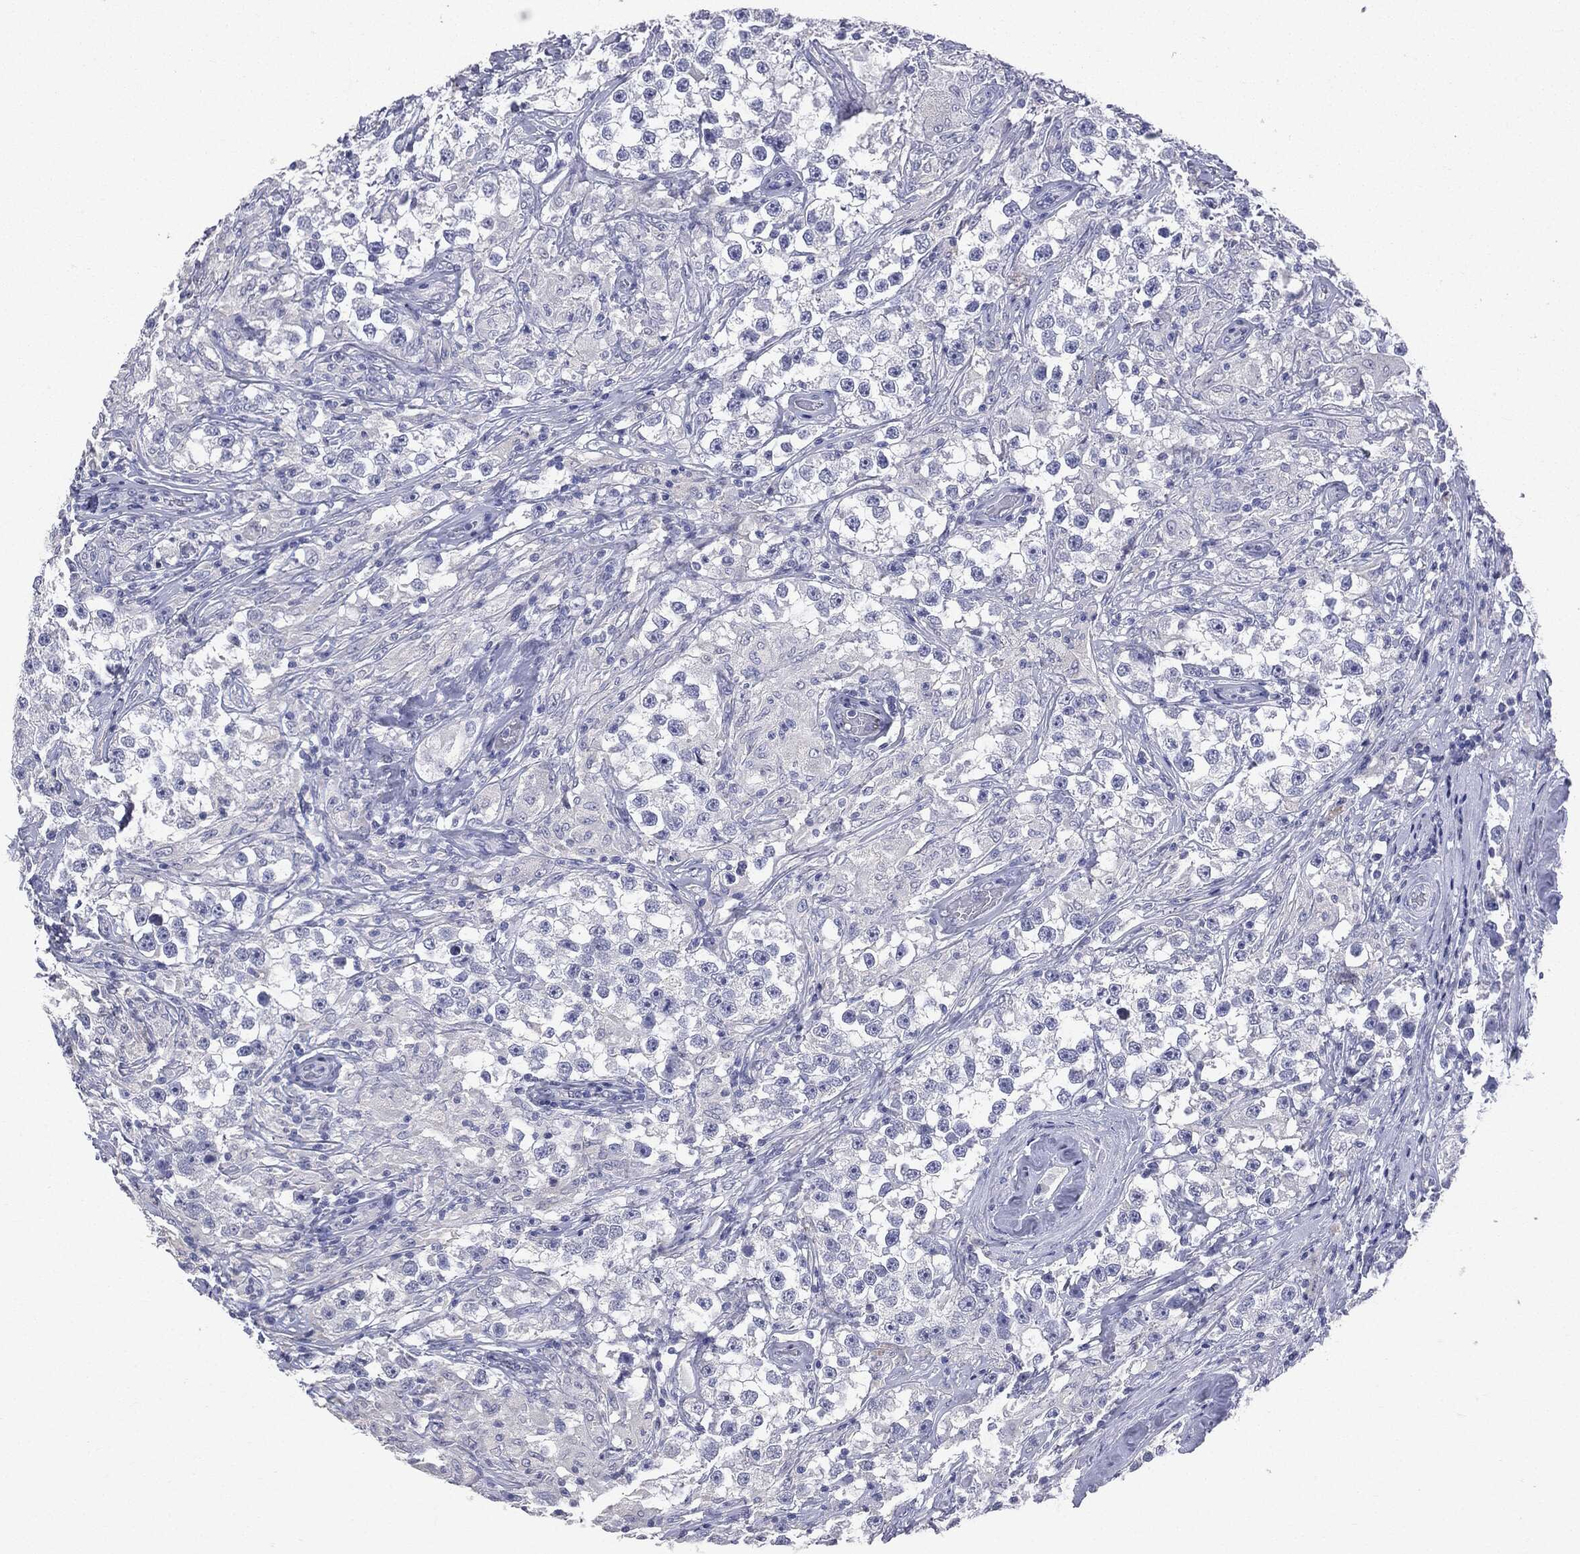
{"staining": {"intensity": "negative", "quantity": "none", "location": "none"}, "tissue": "testis cancer", "cell_type": "Tumor cells", "image_type": "cancer", "snomed": [{"axis": "morphology", "description": "Seminoma, NOS"}, {"axis": "topography", "description": "Testis"}], "caption": "A high-resolution histopathology image shows immunohistochemistry (IHC) staining of testis cancer, which demonstrates no significant staining in tumor cells.", "gene": "TSHB", "patient": {"sex": "male", "age": 46}}